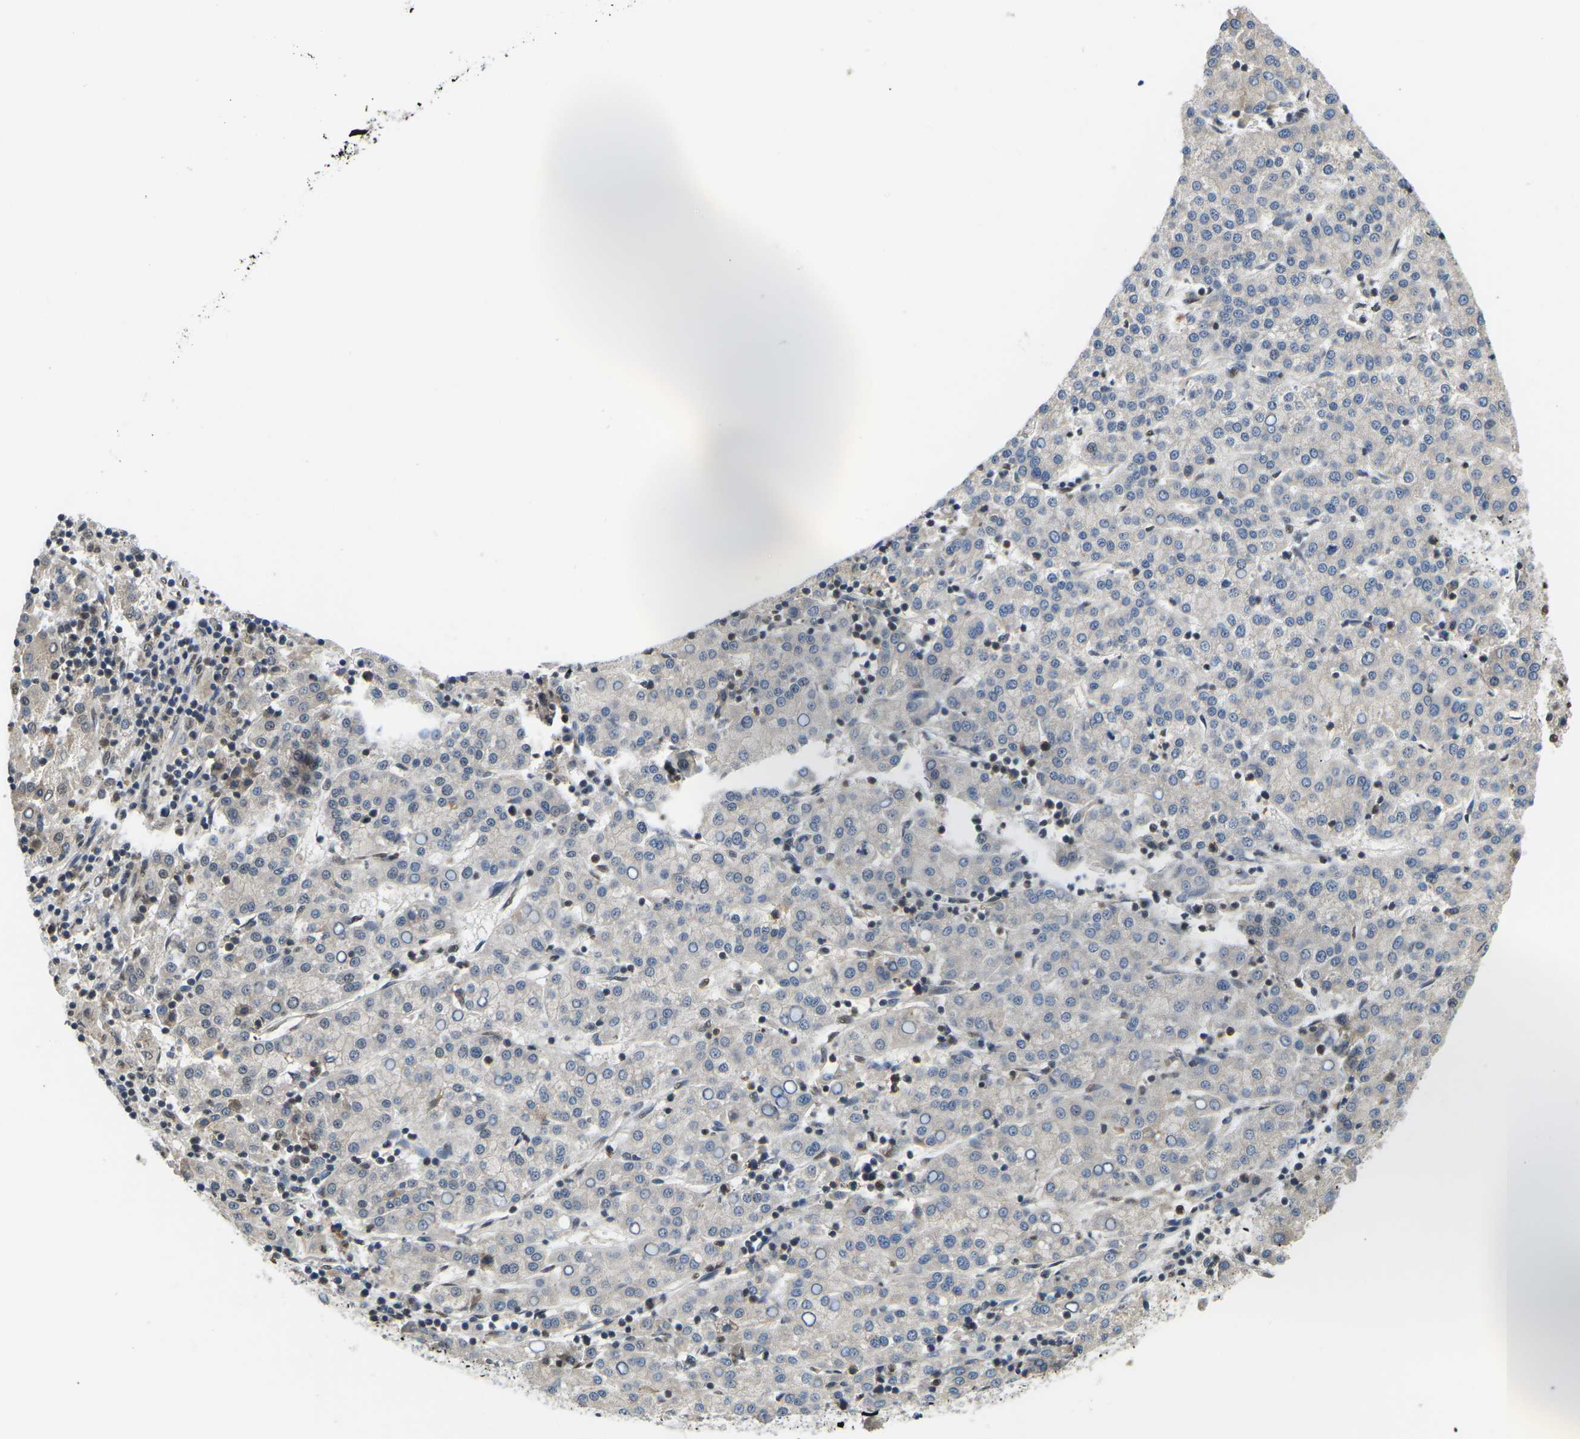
{"staining": {"intensity": "weak", "quantity": "25%-75%", "location": "nuclear"}, "tissue": "liver cancer", "cell_type": "Tumor cells", "image_type": "cancer", "snomed": [{"axis": "morphology", "description": "Carcinoma, Hepatocellular, NOS"}, {"axis": "topography", "description": "Liver"}], "caption": "Liver cancer (hepatocellular carcinoma) was stained to show a protein in brown. There is low levels of weak nuclear positivity in approximately 25%-75% of tumor cells.", "gene": "ERBB4", "patient": {"sex": "female", "age": 58}}